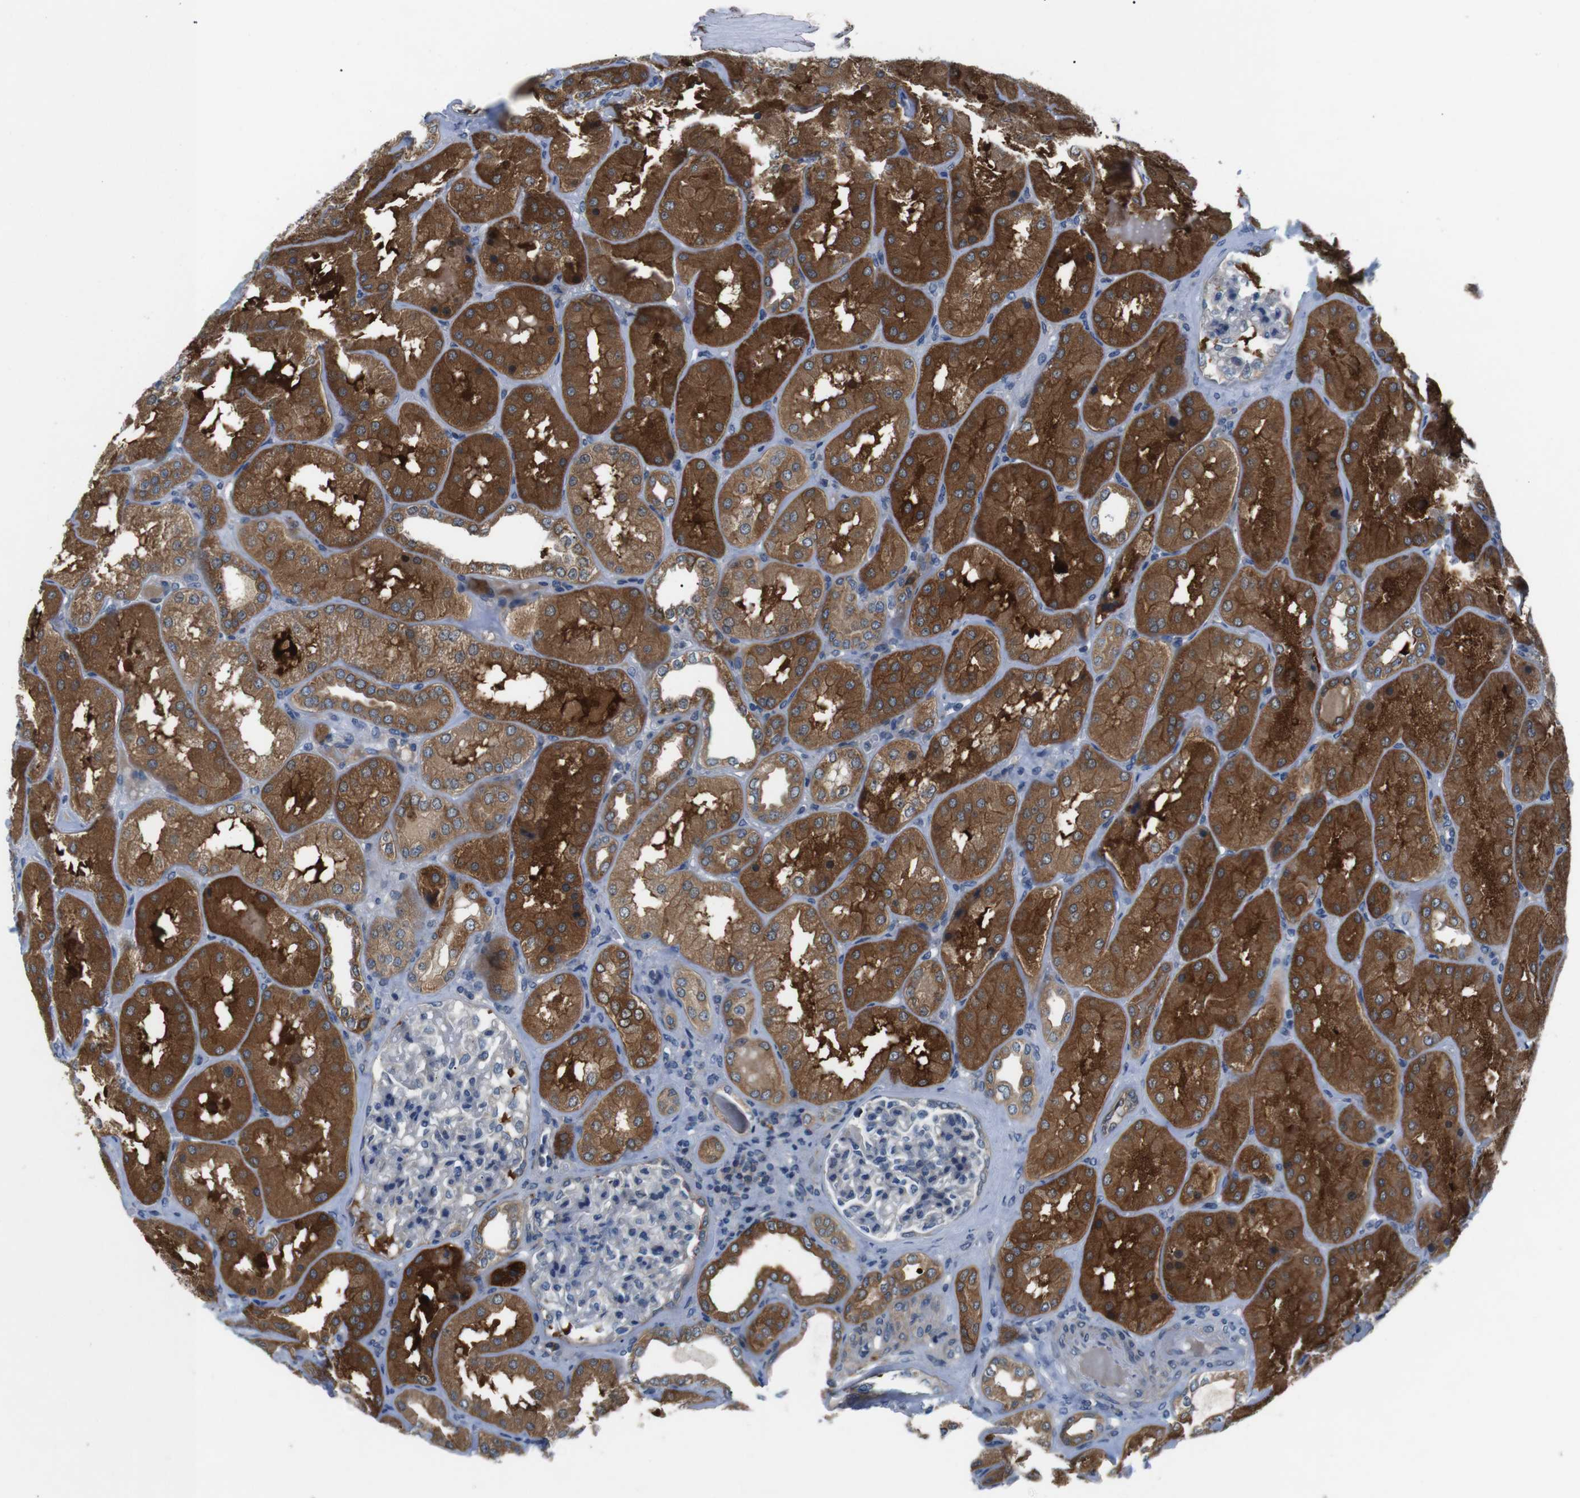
{"staining": {"intensity": "negative", "quantity": "none", "location": "none"}, "tissue": "kidney", "cell_type": "Cells in glomeruli", "image_type": "normal", "snomed": [{"axis": "morphology", "description": "Normal tissue, NOS"}, {"axis": "topography", "description": "Kidney"}], "caption": "Histopathology image shows no protein expression in cells in glomeruli of benign kidney.", "gene": "JAK1", "patient": {"sex": "female", "age": 56}}